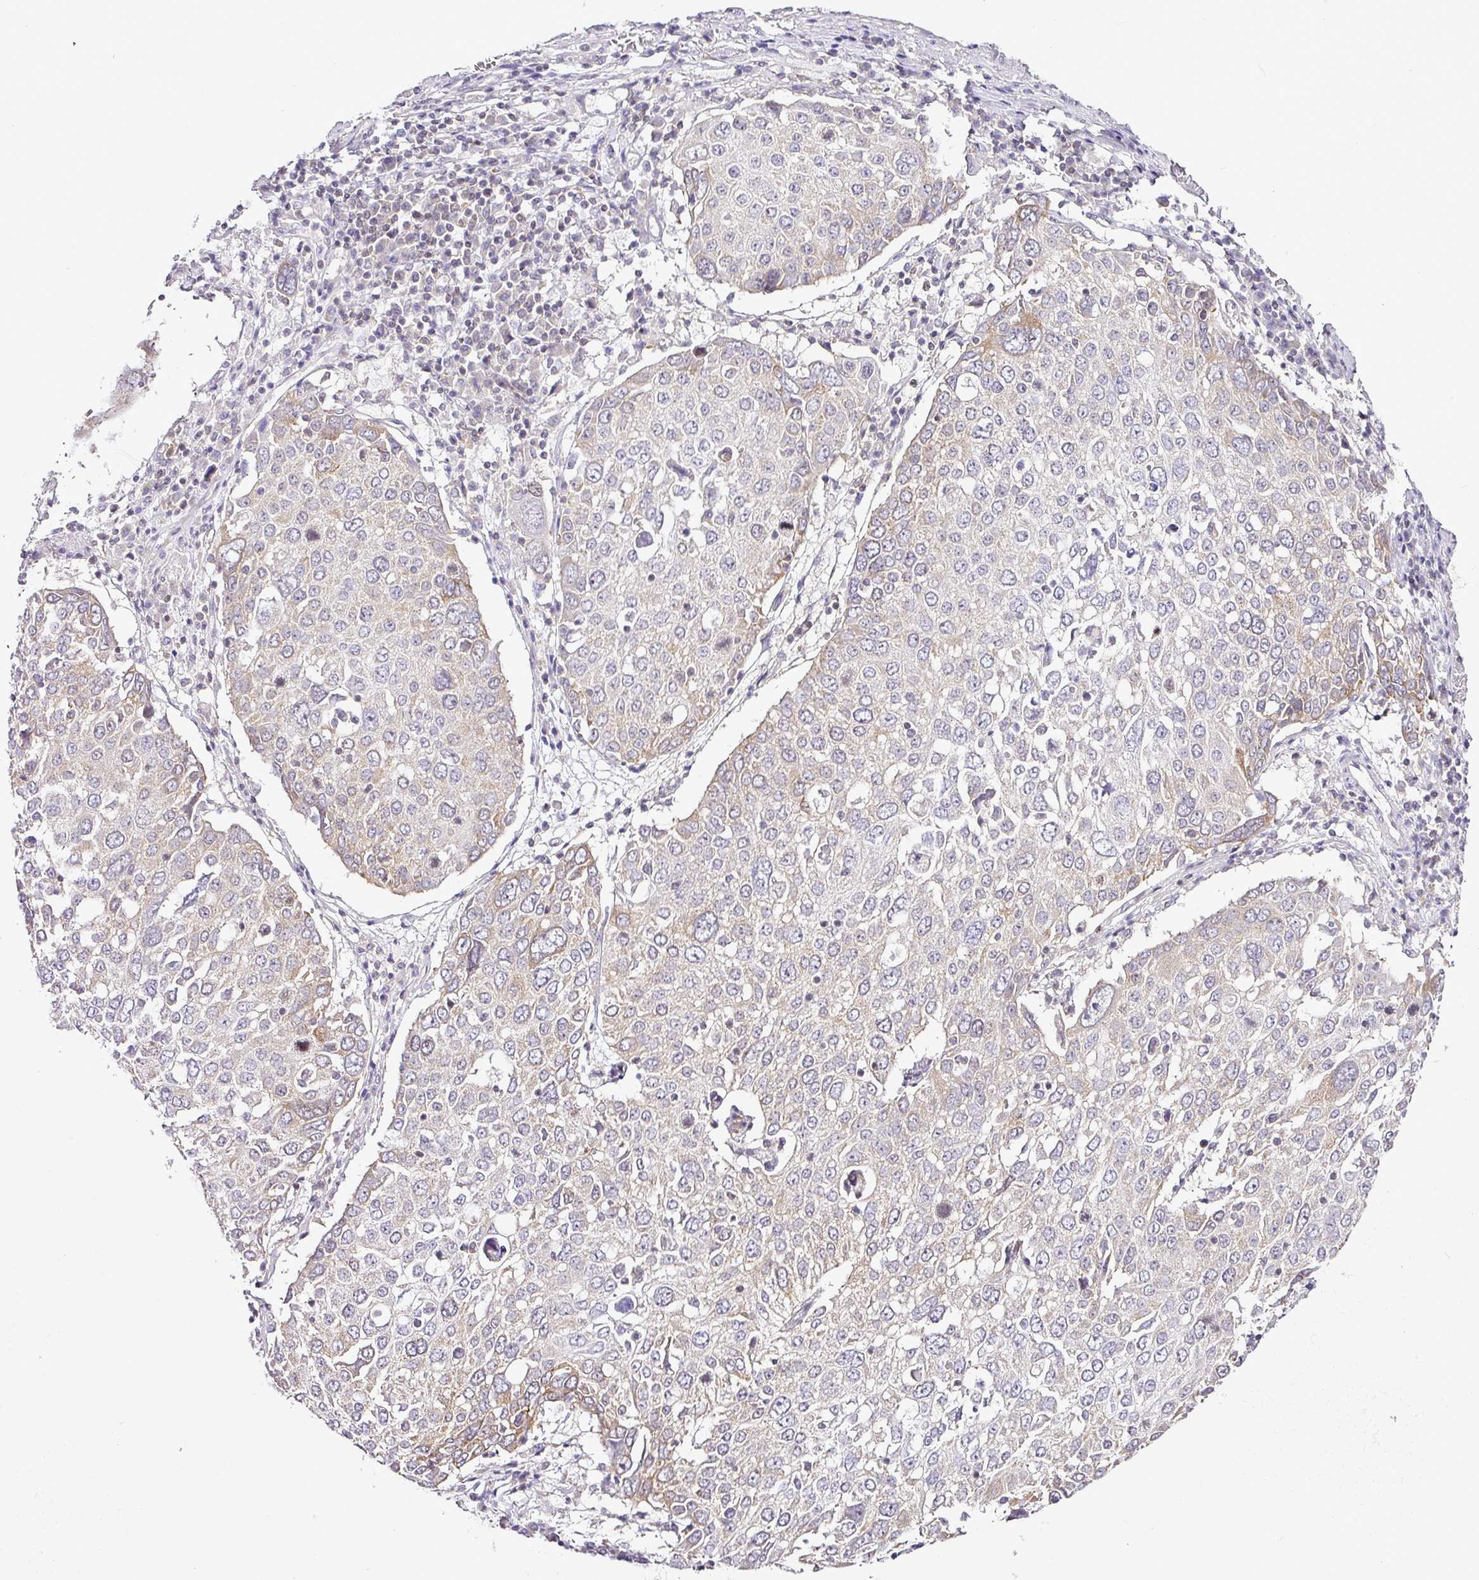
{"staining": {"intensity": "weak", "quantity": "<25%", "location": "cytoplasmic/membranous"}, "tissue": "lung cancer", "cell_type": "Tumor cells", "image_type": "cancer", "snomed": [{"axis": "morphology", "description": "Squamous cell carcinoma, NOS"}, {"axis": "topography", "description": "Lung"}], "caption": "The histopathology image displays no significant positivity in tumor cells of lung cancer.", "gene": "FAM32A", "patient": {"sex": "male", "age": 65}}